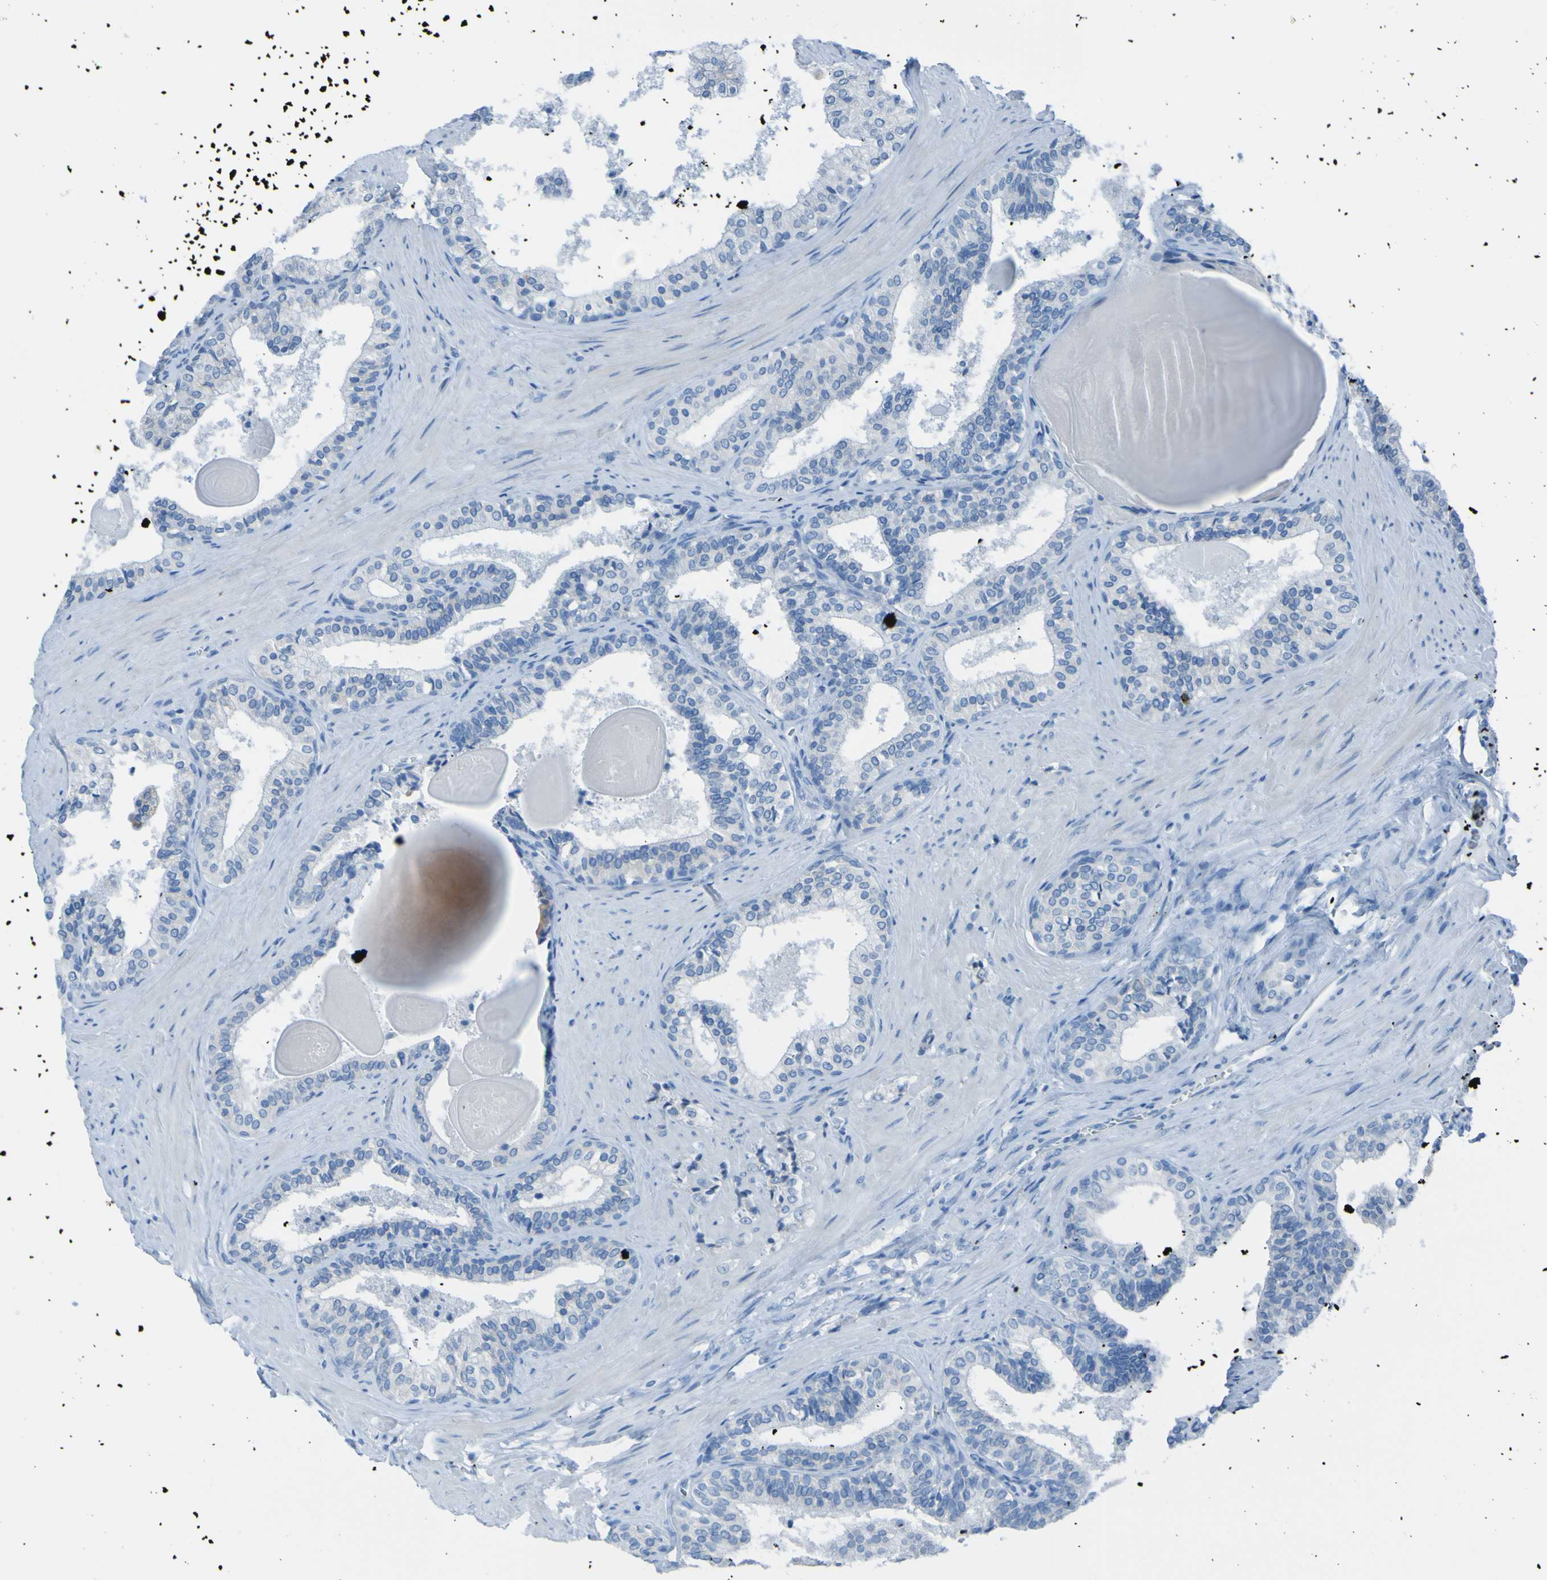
{"staining": {"intensity": "negative", "quantity": "none", "location": "none"}, "tissue": "prostate cancer", "cell_type": "Tumor cells", "image_type": "cancer", "snomed": [{"axis": "morphology", "description": "Adenocarcinoma, Low grade"}, {"axis": "topography", "description": "Prostate"}], "caption": "Histopathology image shows no protein positivity in tumor cells of prostate adenocarcinoma (low-grade) tissue.", "gene": "ACMSD", "patient": {"sex": "male", "age": 60}}